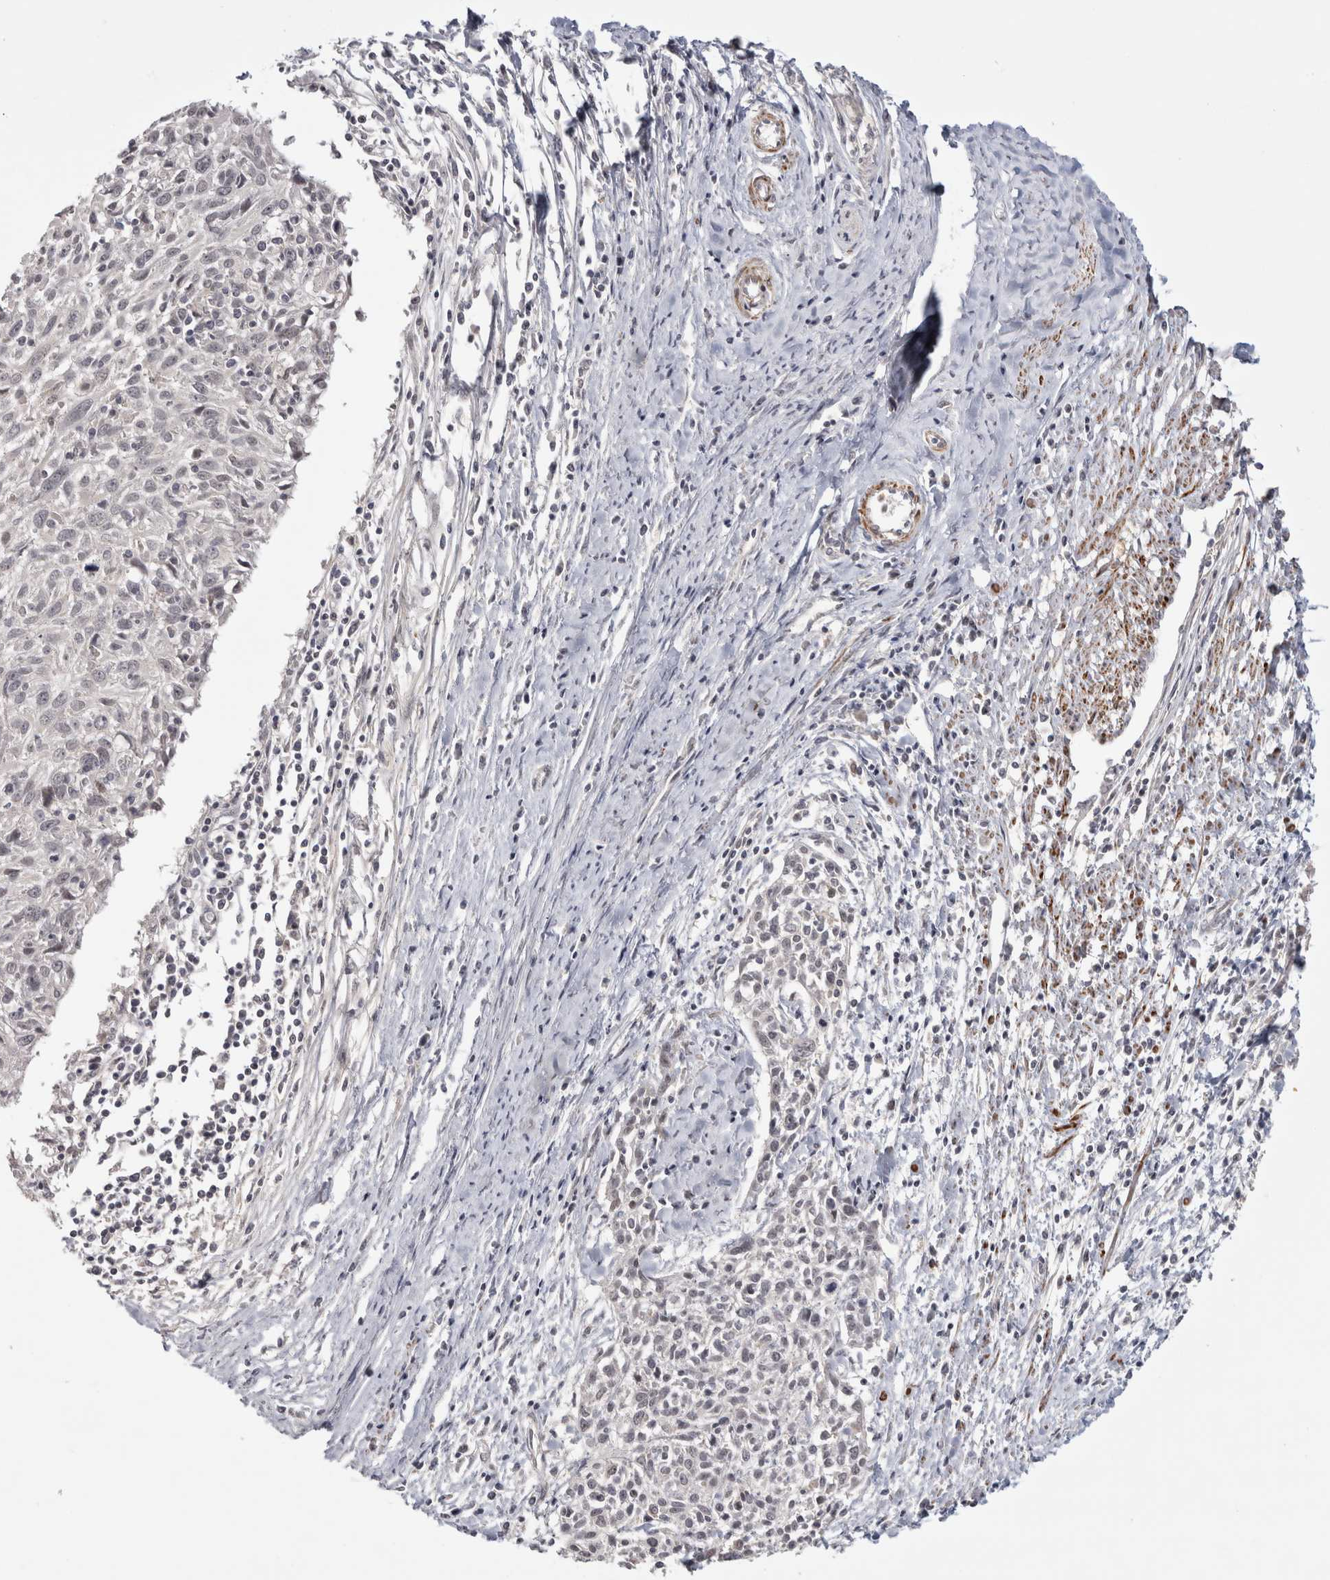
{"staining": {"intensity": "negative", "quantity": "none", "location": "none"}, "tissue": "cervical cancer", "cell_type": "Tumor cells", "image_type": "cancer", "snomed": [{"axis": "morphology", "description": "Squamous cell carcinoma, NOS"}, {"axis": "topography", "description": "Cervix"}], "caption": "Immunohistochemistry image of cervical cancer (squamous cell carcinoma) stained for a protein (brown), which displays no expression in tumor cells.", "gene": "ZNF318", "patient": {"sex": "female", "age": 51}}